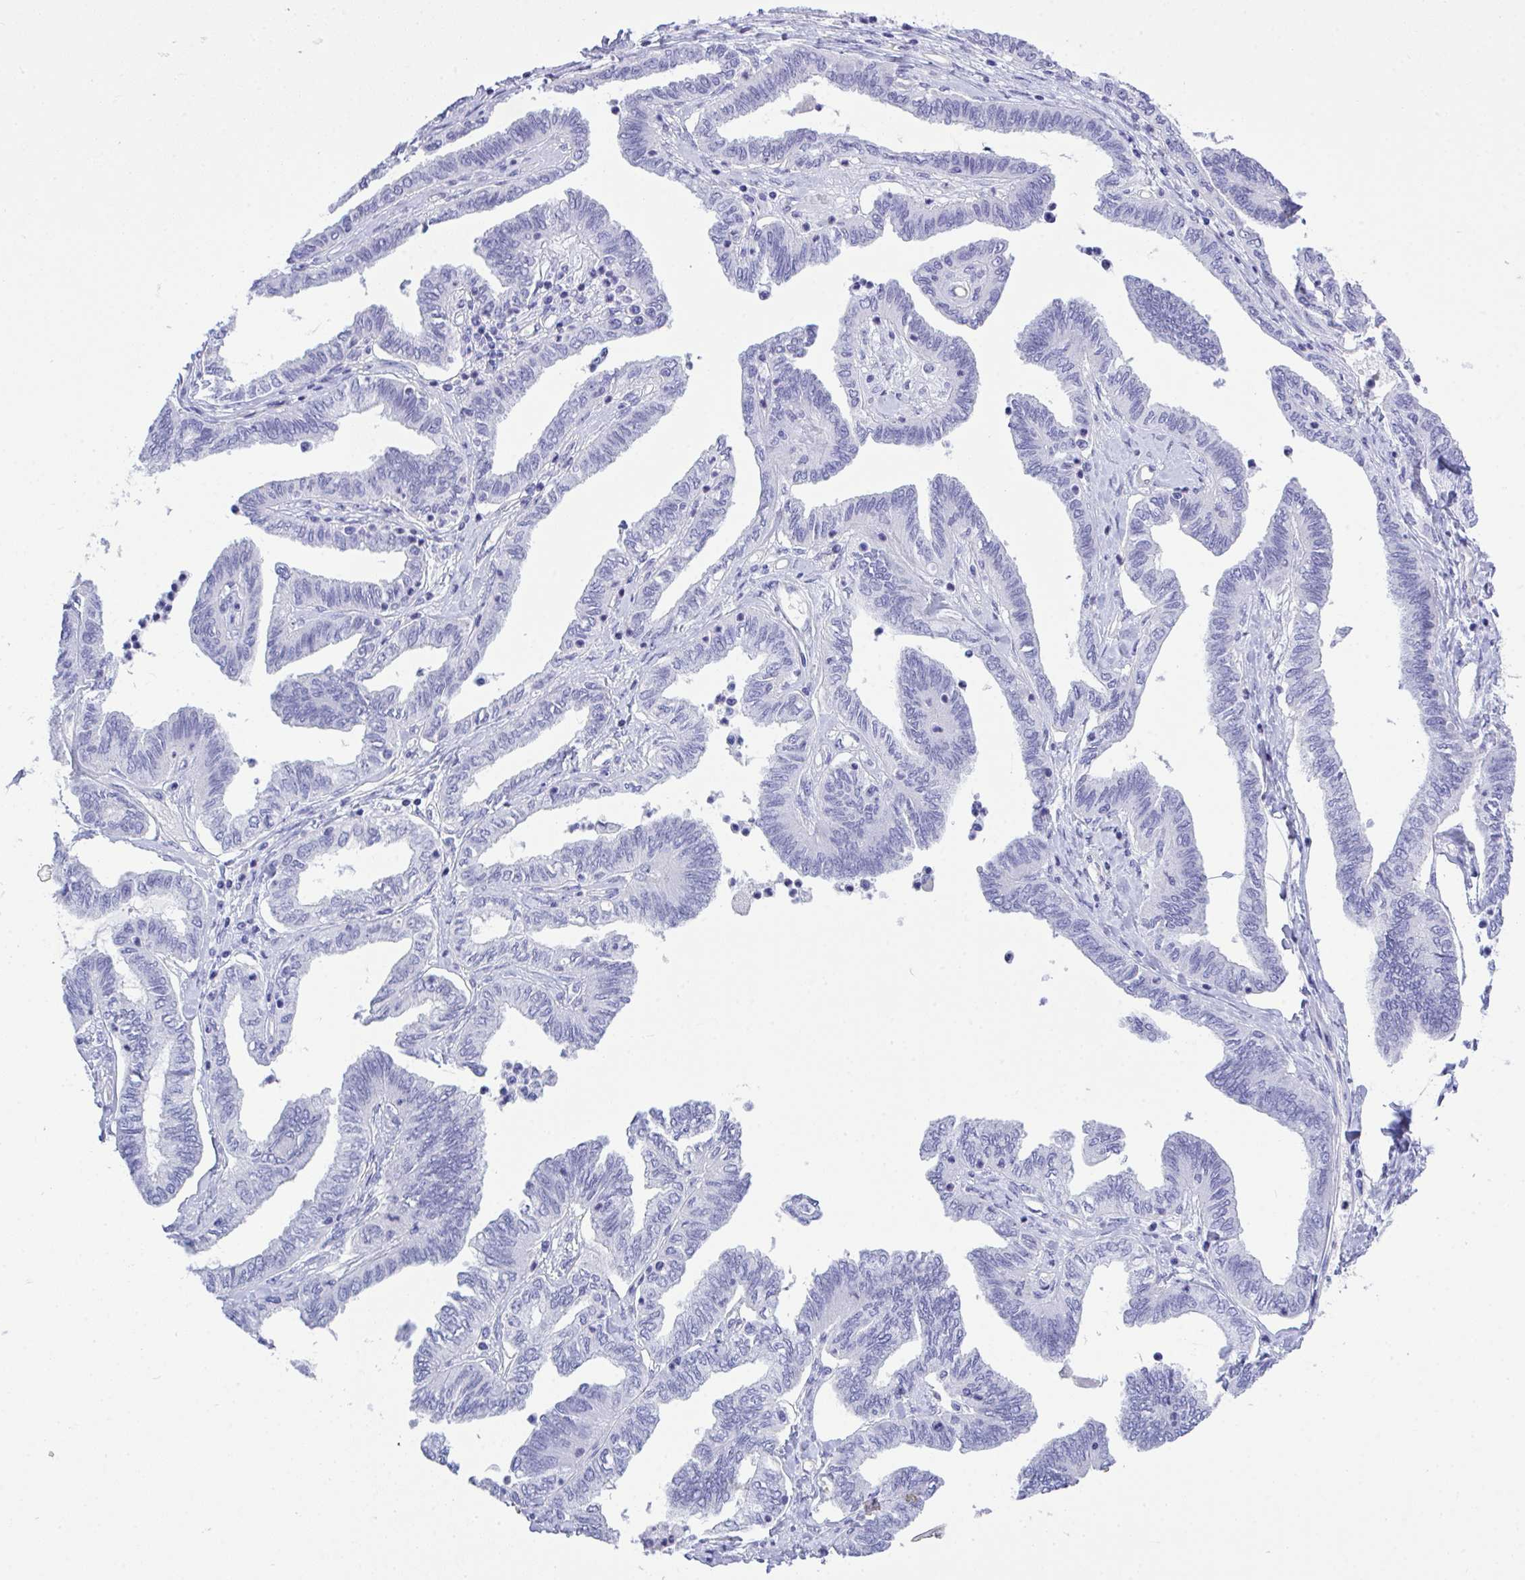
{"staining": {"intensity": "negative", "quantity": "none", "location": "none"}, "tissue": "ovarian cancer", "cell_type": "Tumor cells", "image_type": "cancer", "snomed": [{"axis": "morphology", "description": "Carcinoma, endometroid"}, {"axis": "topography", "description": "Ovary"}], "caption": "Tumor cells are negative for brown protein staining in ovarian cancer.", "gene": "AKR1D1", "patient": {"sex": "female", "age": 70}}